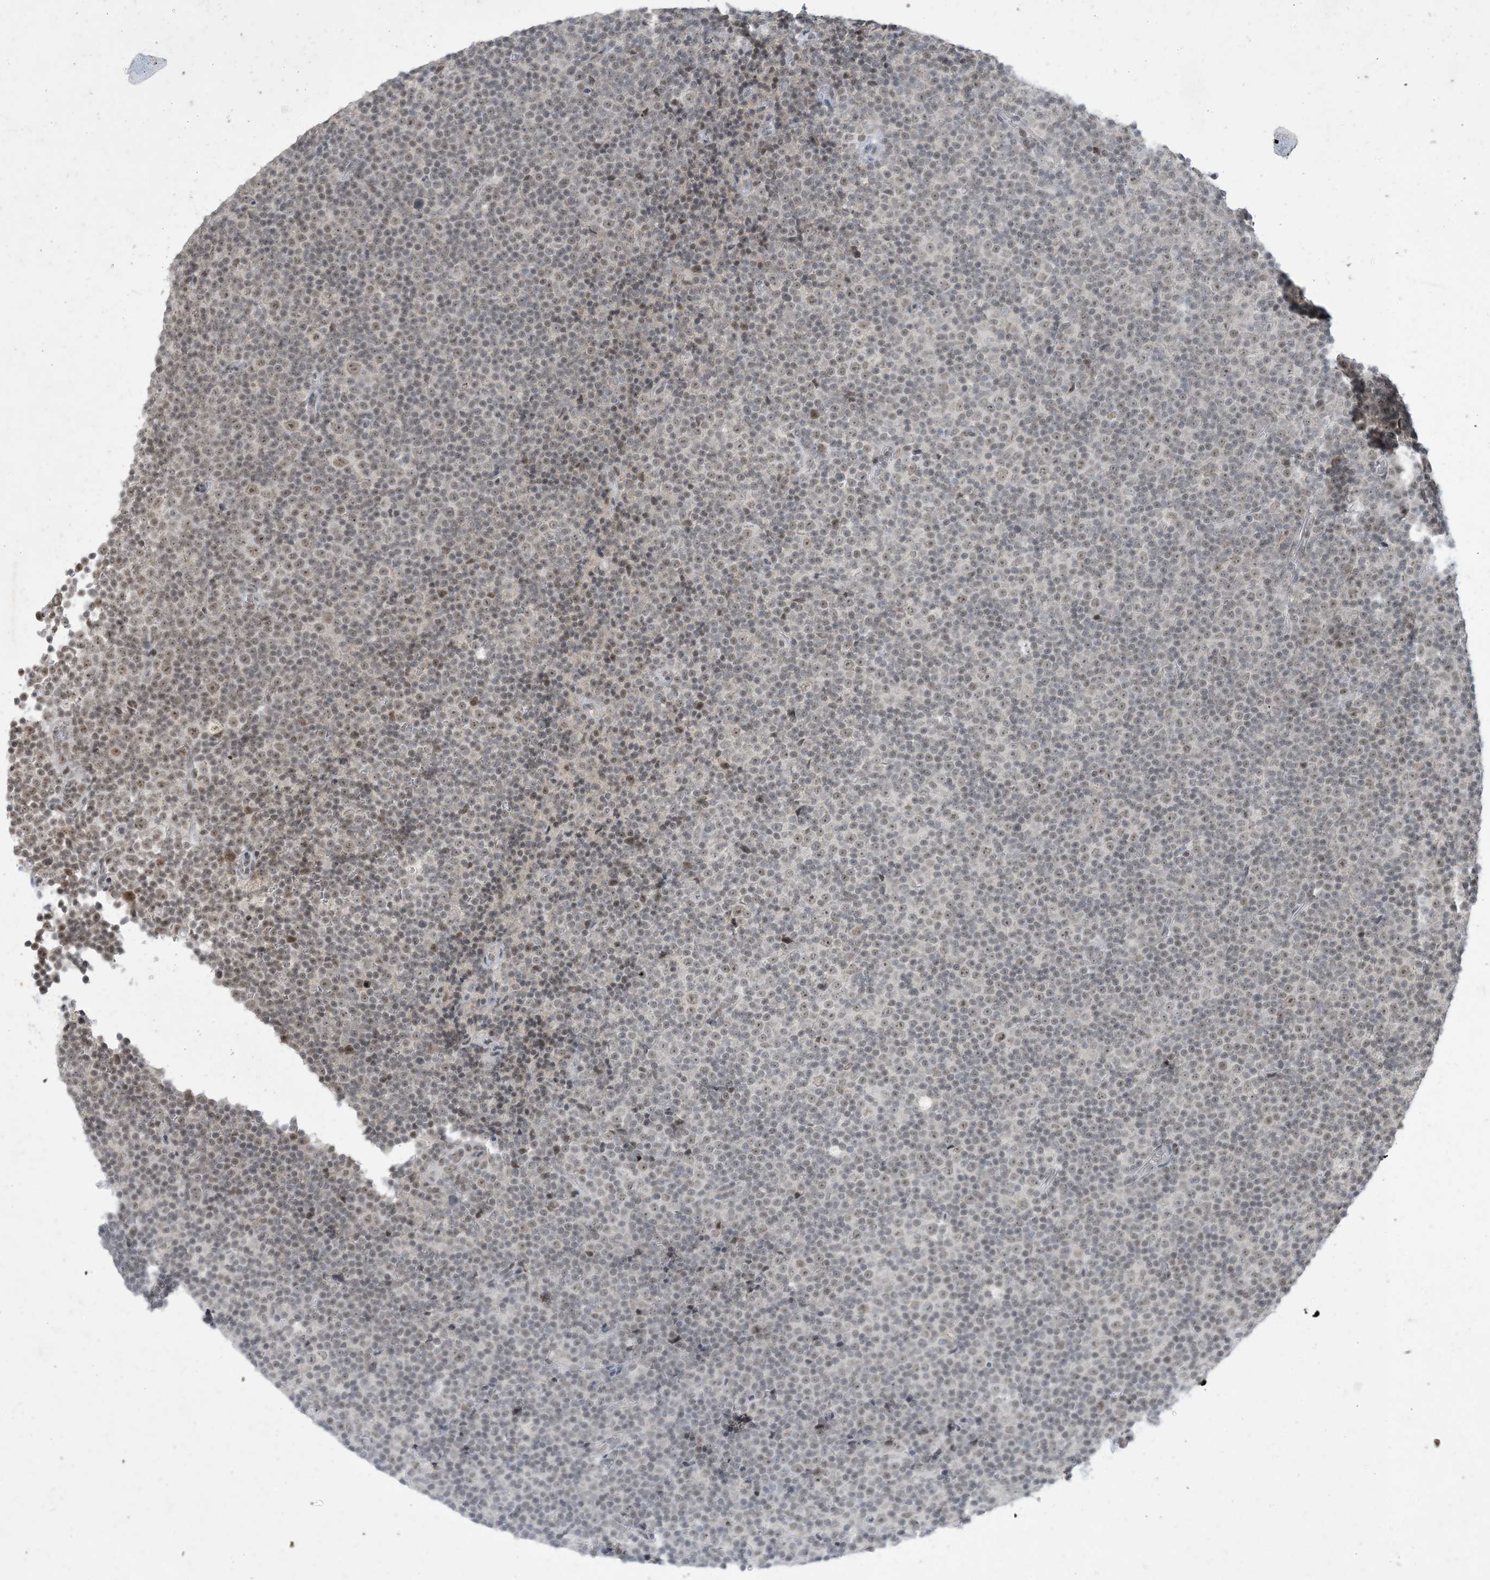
{"staining": {"intensity": "weak", "quantity": "25%-75%", "location": "nuclear"}, "tissue": "lymphoma", "cell_type": "Tumor cells", "image_type": "cancer", "snomed": [{"axis": "morphology", "description": "Malignant lymphoma, non-Hodgkin's type, Low grade"}, {"axis": "topography", "description": "Lymph node"}], "caption": "Human lymphoma stained with a brown dye shows weak nuclear positive expression in approximately 25%-75% of tumor cells.", "gene": "ZNF674", "patient": {"sex": "female", "age": 67}}